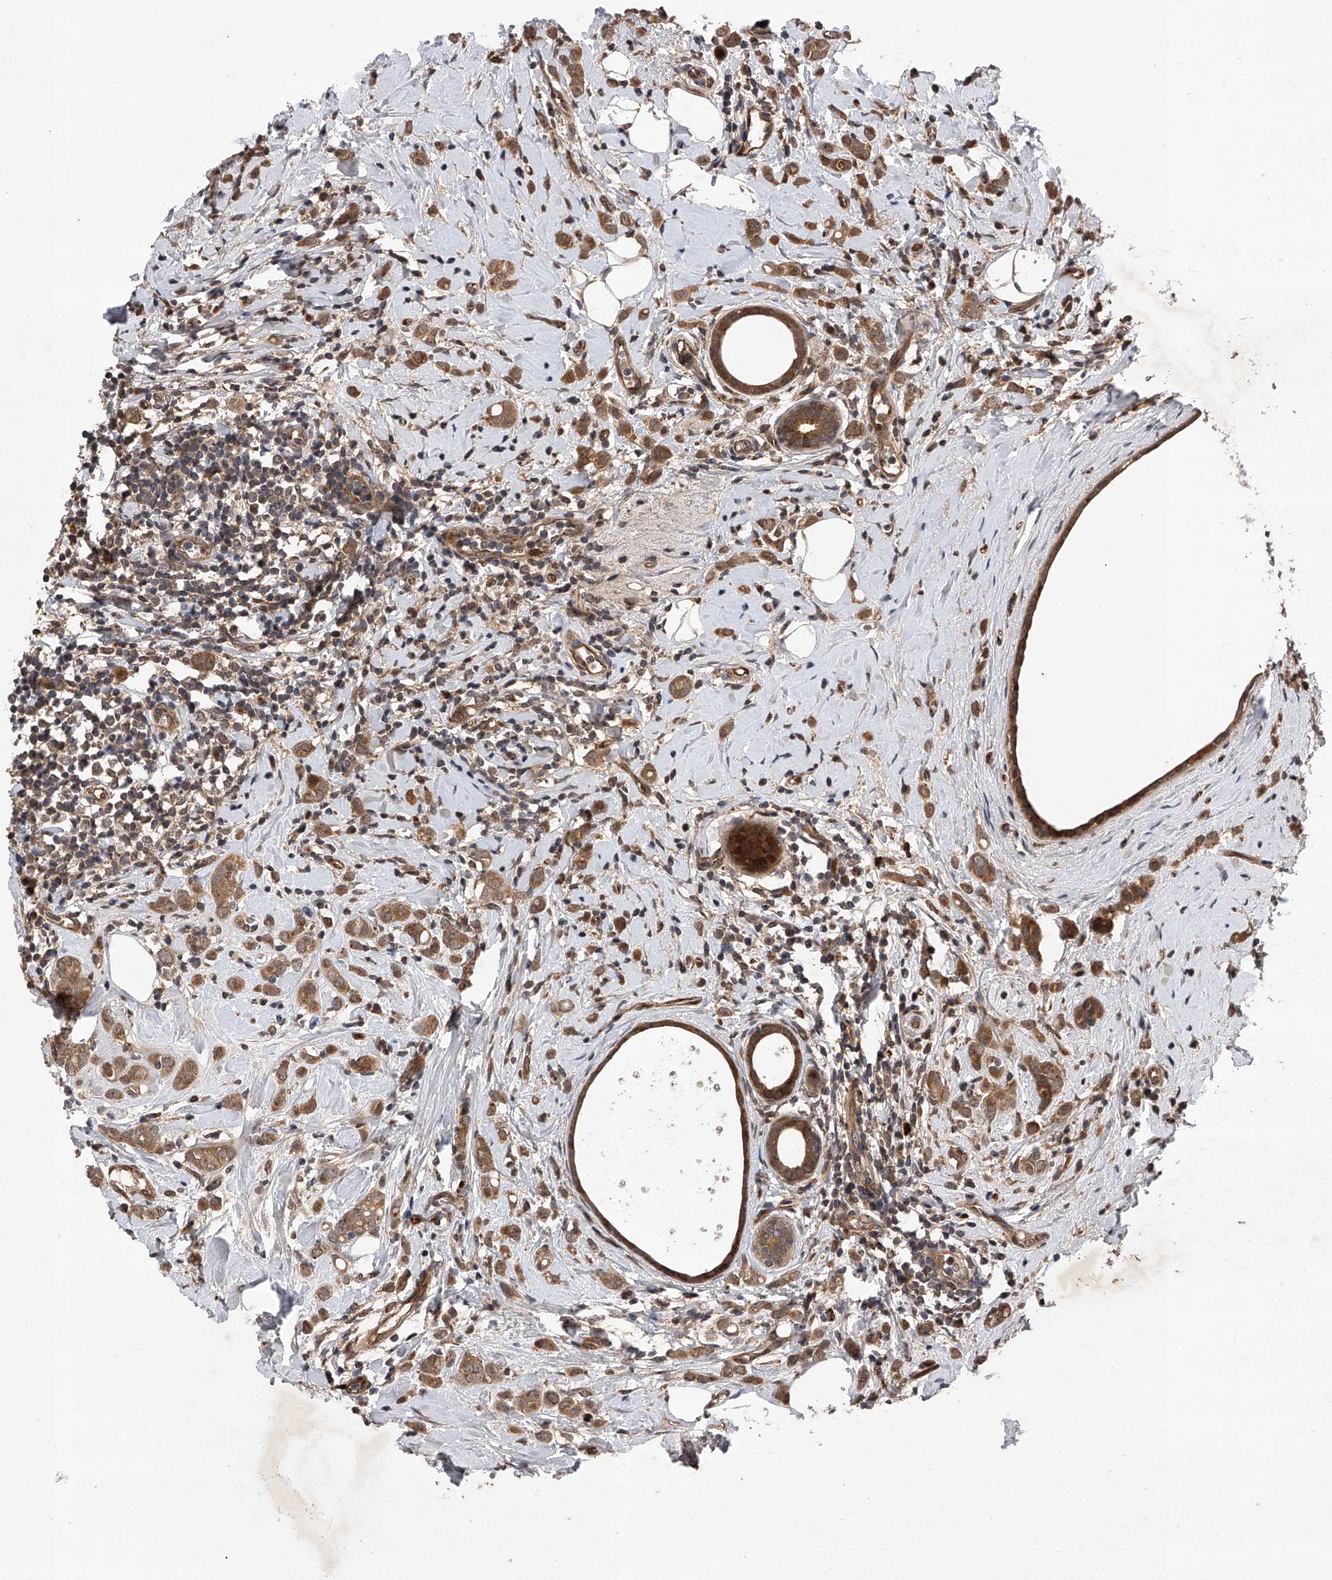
{"staining": {"intensity": "moderate", "quantity": ">75%", "location": "cytoplasmic/membranous"}, "tissue": "breast cancer", "cell_type": "Tumor cells", "image_type": "cancer", "snomed": [{"axis": "morphology", "description": "Lobular carcinoma"}, {"axis": "topography", "description": "Breast"}], "caption": "Immunohistochemistry histopathology image of neoplastic tissue: human breast cancer stained using immunohistochemistry displays medium levels of moderate protein expression localized specifically in the cytoplasmic/membranous of tumor cells, appearing as a cytoplasmic/membranous brown color.", "gene": "MAP3K11", "patient": {"sex": "female", "age": 47}}